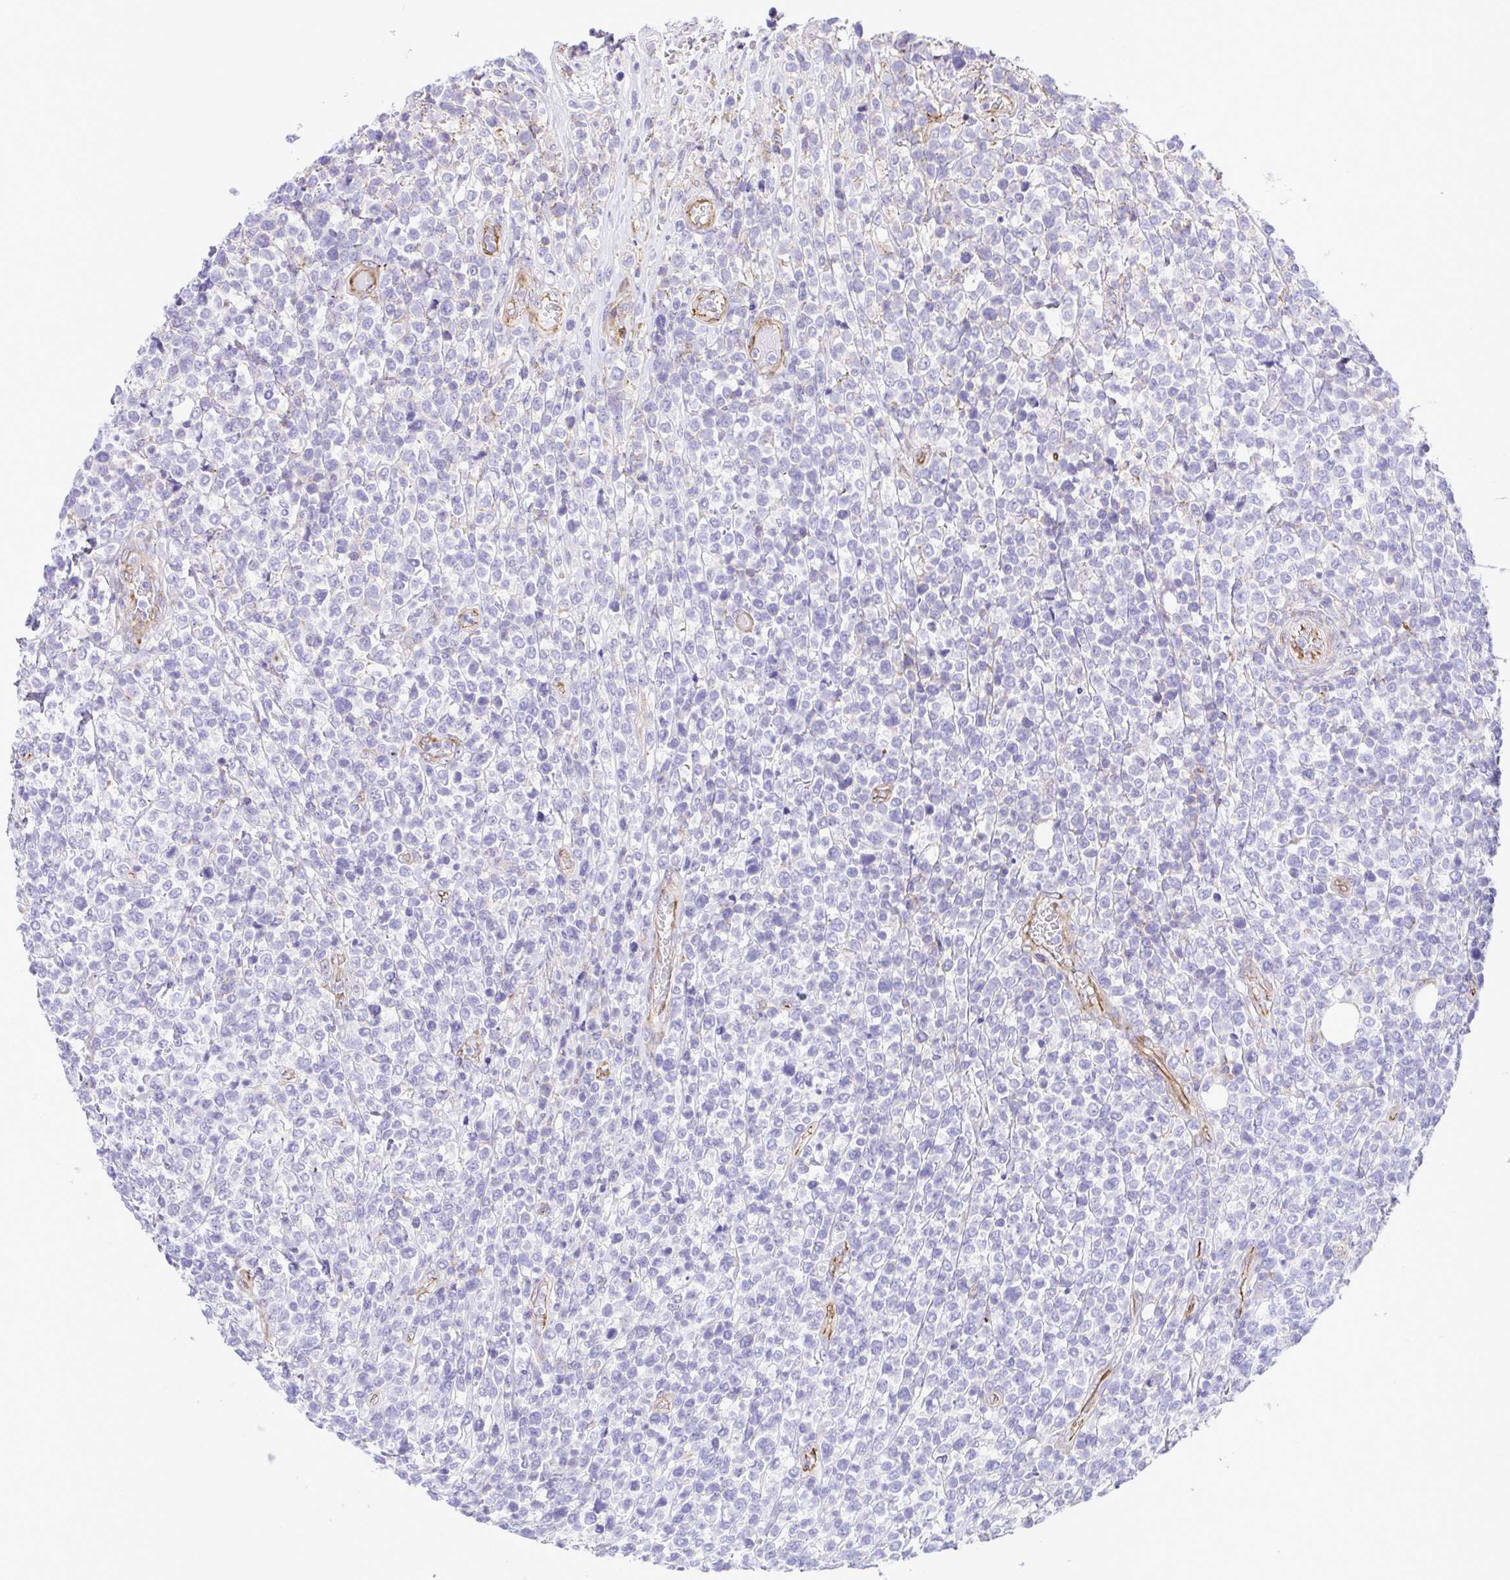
{"staining": {"intensity": "negative", "quantity": "none", "location": "none"}, "tissue": "lymphoma", "cell_type": "Tumor cells", "image_type": "cancer", "snomed": [{"axis": "morphology", "description": "Malignant lymphoma, non-Hodgkin's type, High grade"}, {"axis": "topography", "description": "Soft tissue"}], "caption": "Lymphoma was stained to show a protein in brown. There is no significant staining in tumor cells.", "gene": "FLT1", "patient": {"sex": "female", "age": 56}}